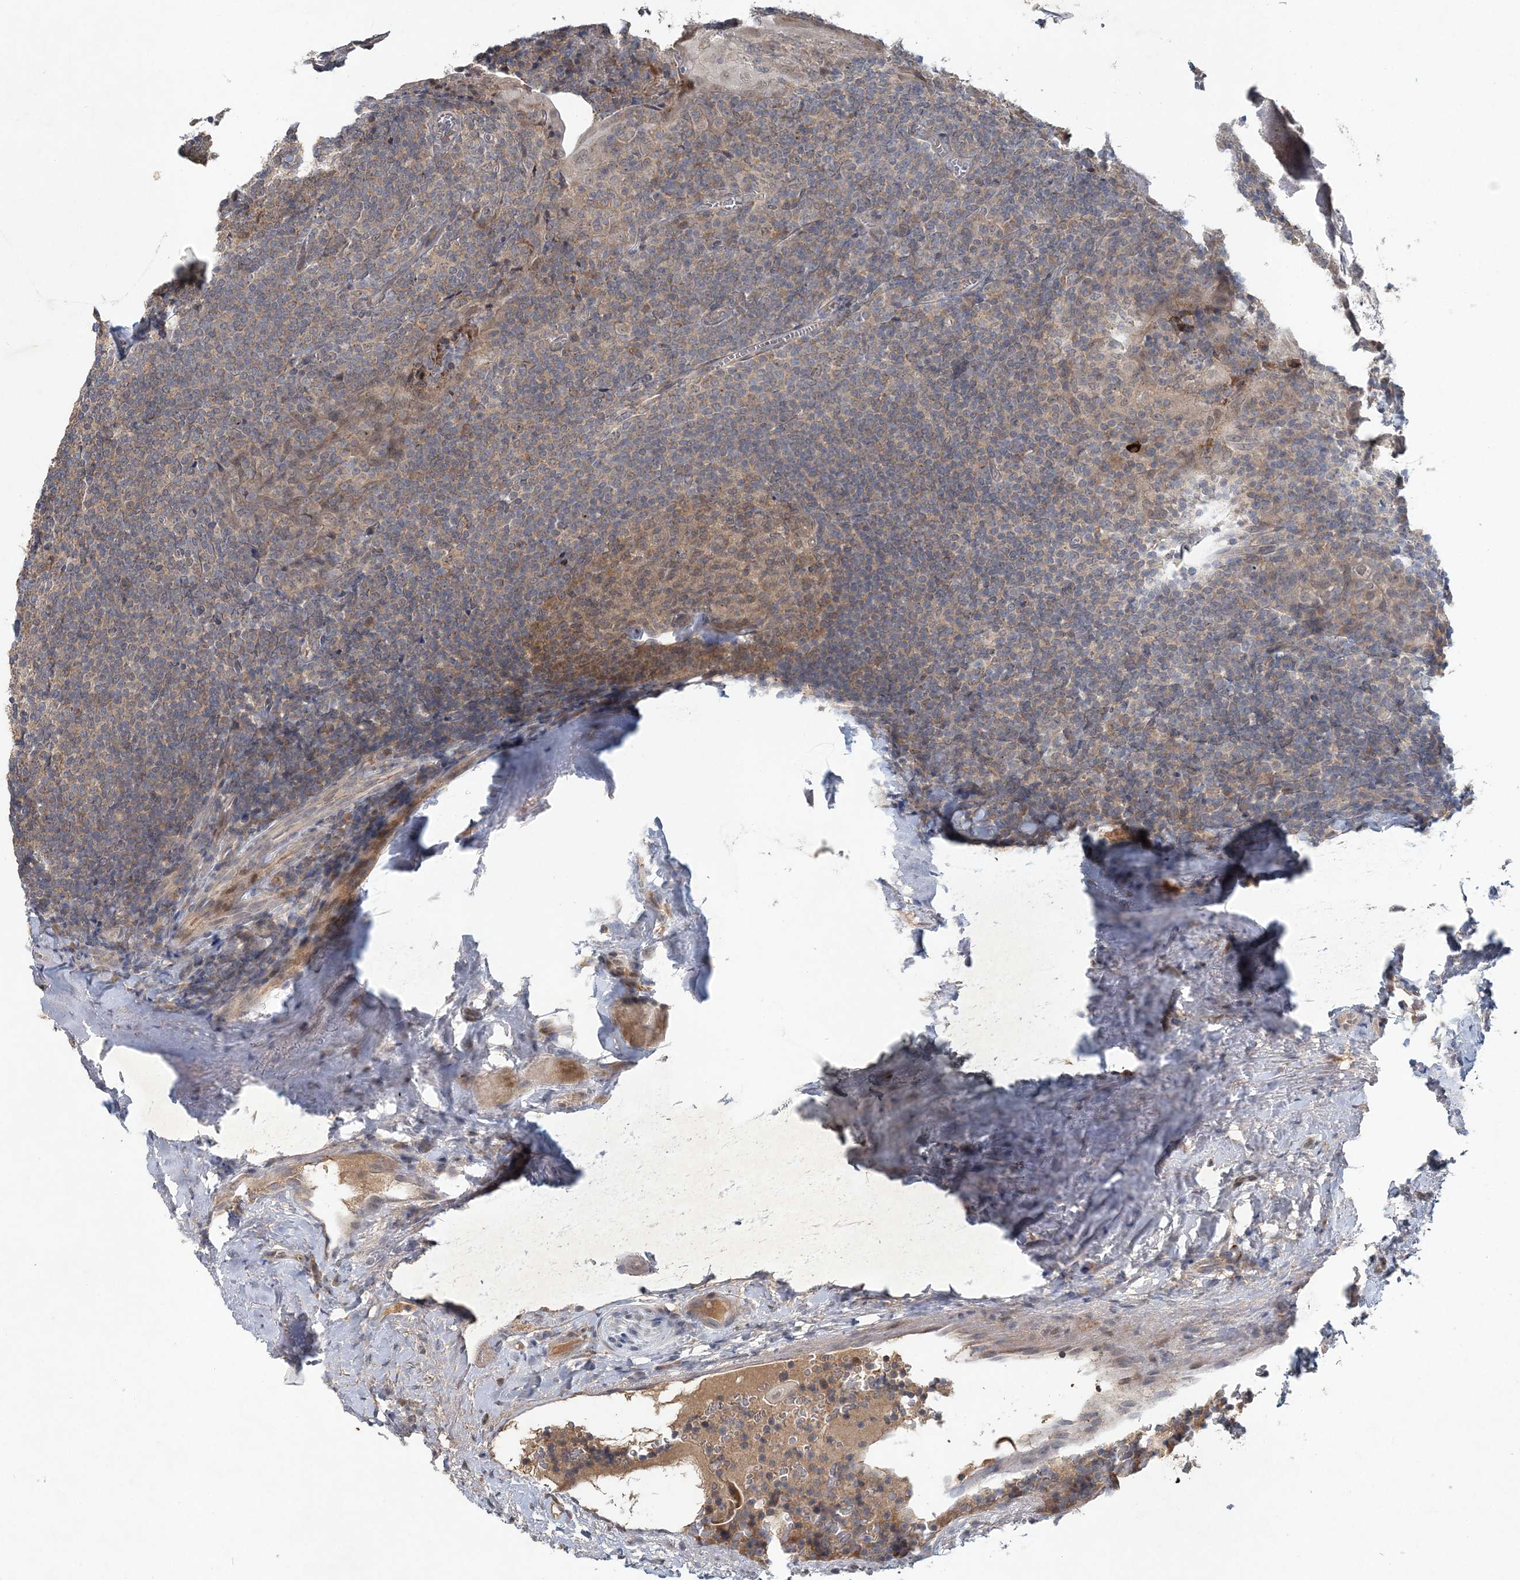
{"staining": {"intensity": "weak", "quantity": "25%-75%", "location": "cytoplasmic/membranous"}, "tissue": "tonsil", "cell_type": "Germinal center cells", "image_type": "normal", "snomed": [{"axis": "morphology", "description": "Normal tissue, NOS"}, {"axis": "topography", "description": "Tonsil"}], "caption": "DAB immunohistochemical staining of benign tonsil reveals weak cytoplasmic/membranous protein positivity in approximately 25%-75% of germinal center cells. (Stains: DAB (3,3'-diaminobenzidine) in brown, nuclei in blue, Microscopy: brightfield microscopy at high magnification).", "gene": "RNF25", "patient": {"sex": "male", "age": 37}}